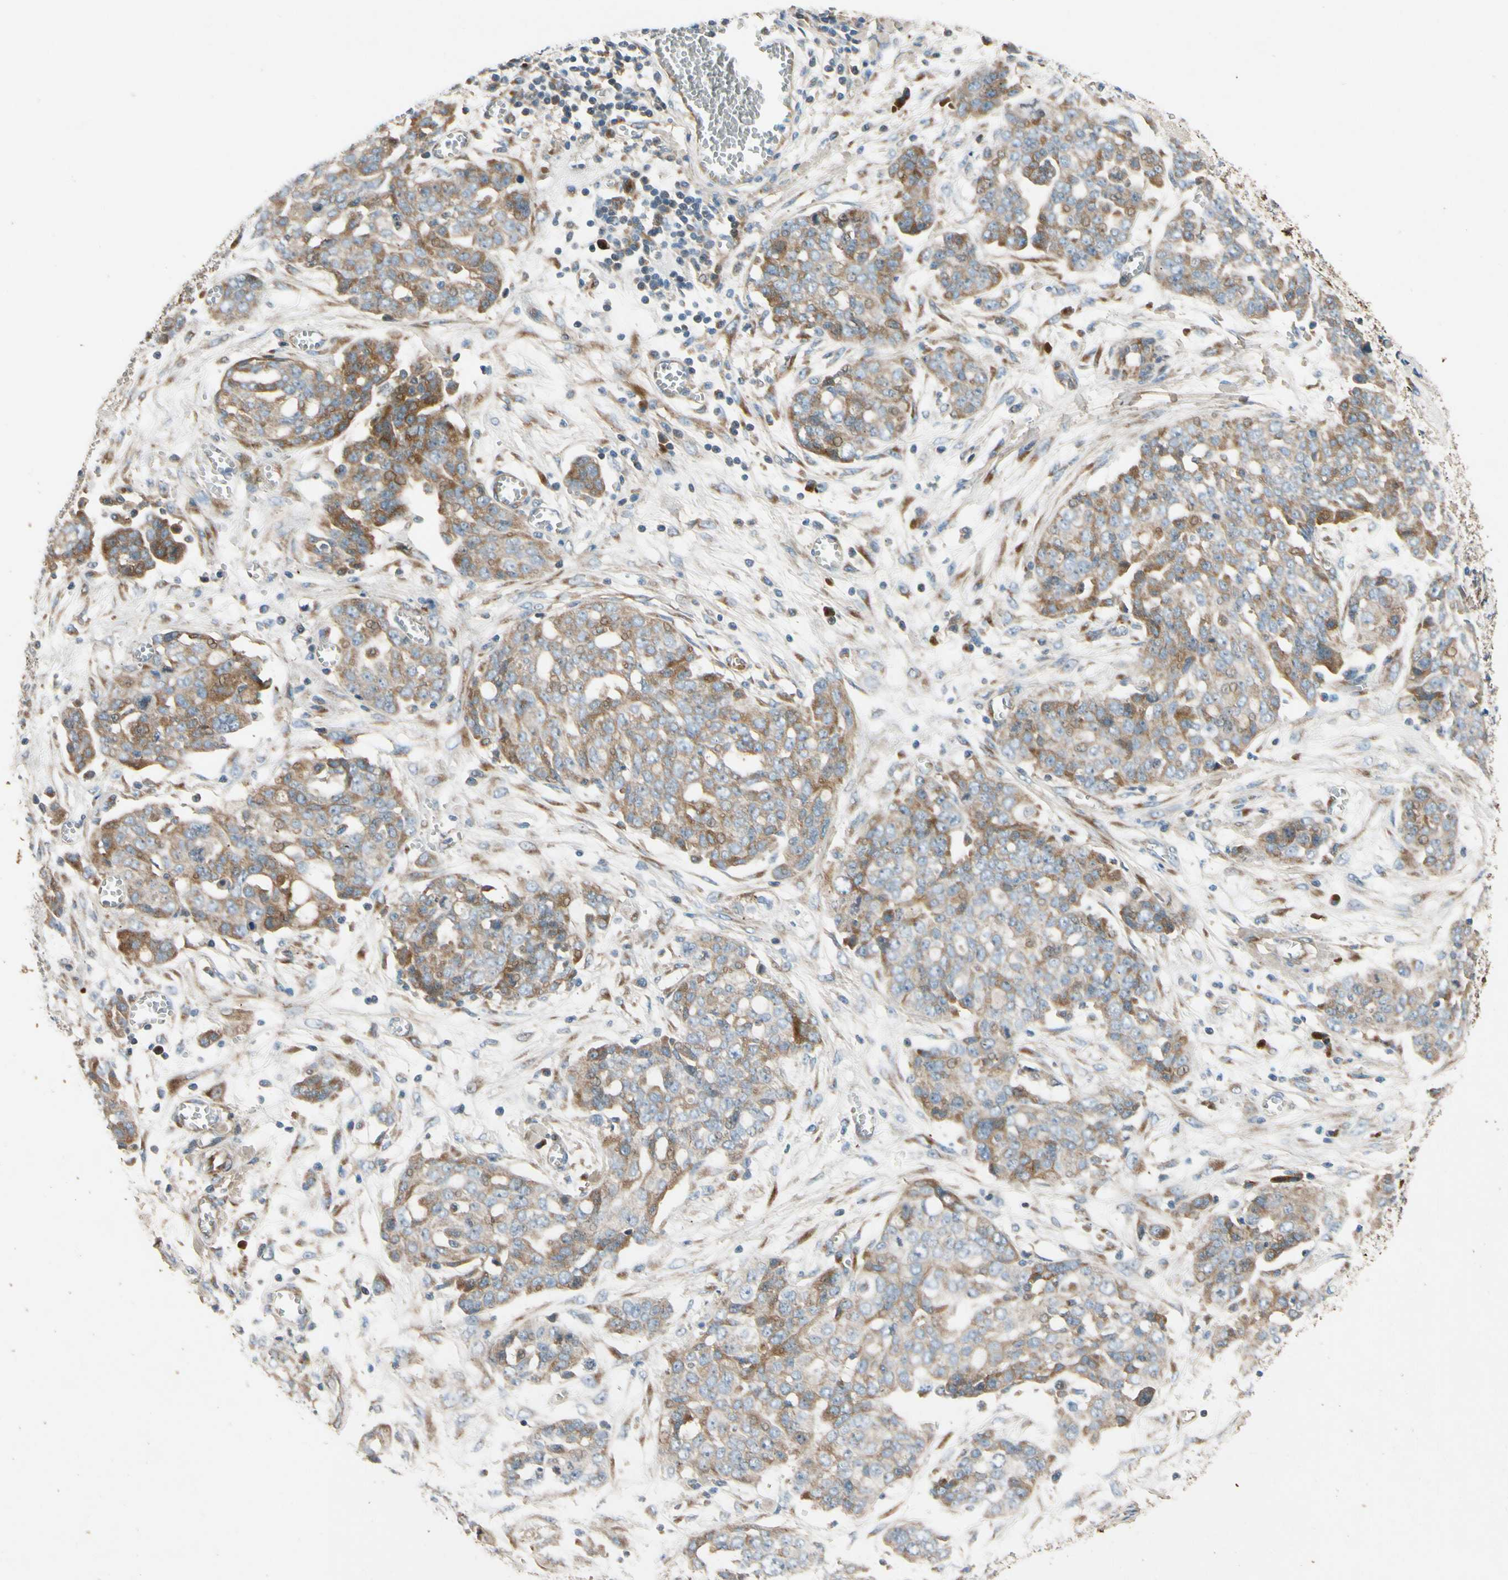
{"staining": {"intensity": "moderate", "quantity": ">75%", "location": "cytoplasmic/membranous"}, "tissue": "ovarian cancer", "cell_type": "Tumor cells", "image_type": "cancer", "snomed": [{"axis": "morphology", "description": "Cystadenocarcinoma, serous, NOS"}, {"axis": "topography", "description": "Soft tissue"}, {"axis": "topography", "description": "Ovary"}], "caption": "A micrograph showing moderate cytoplasmic/membranous positivity in about >75% of tumor cells in ovarian cancer (serous cystadenocarcinoma), as visualized by brown immunohistochemical staining.", "gene": "MST1R", "patient": {"sex": "female", "age": 57}}